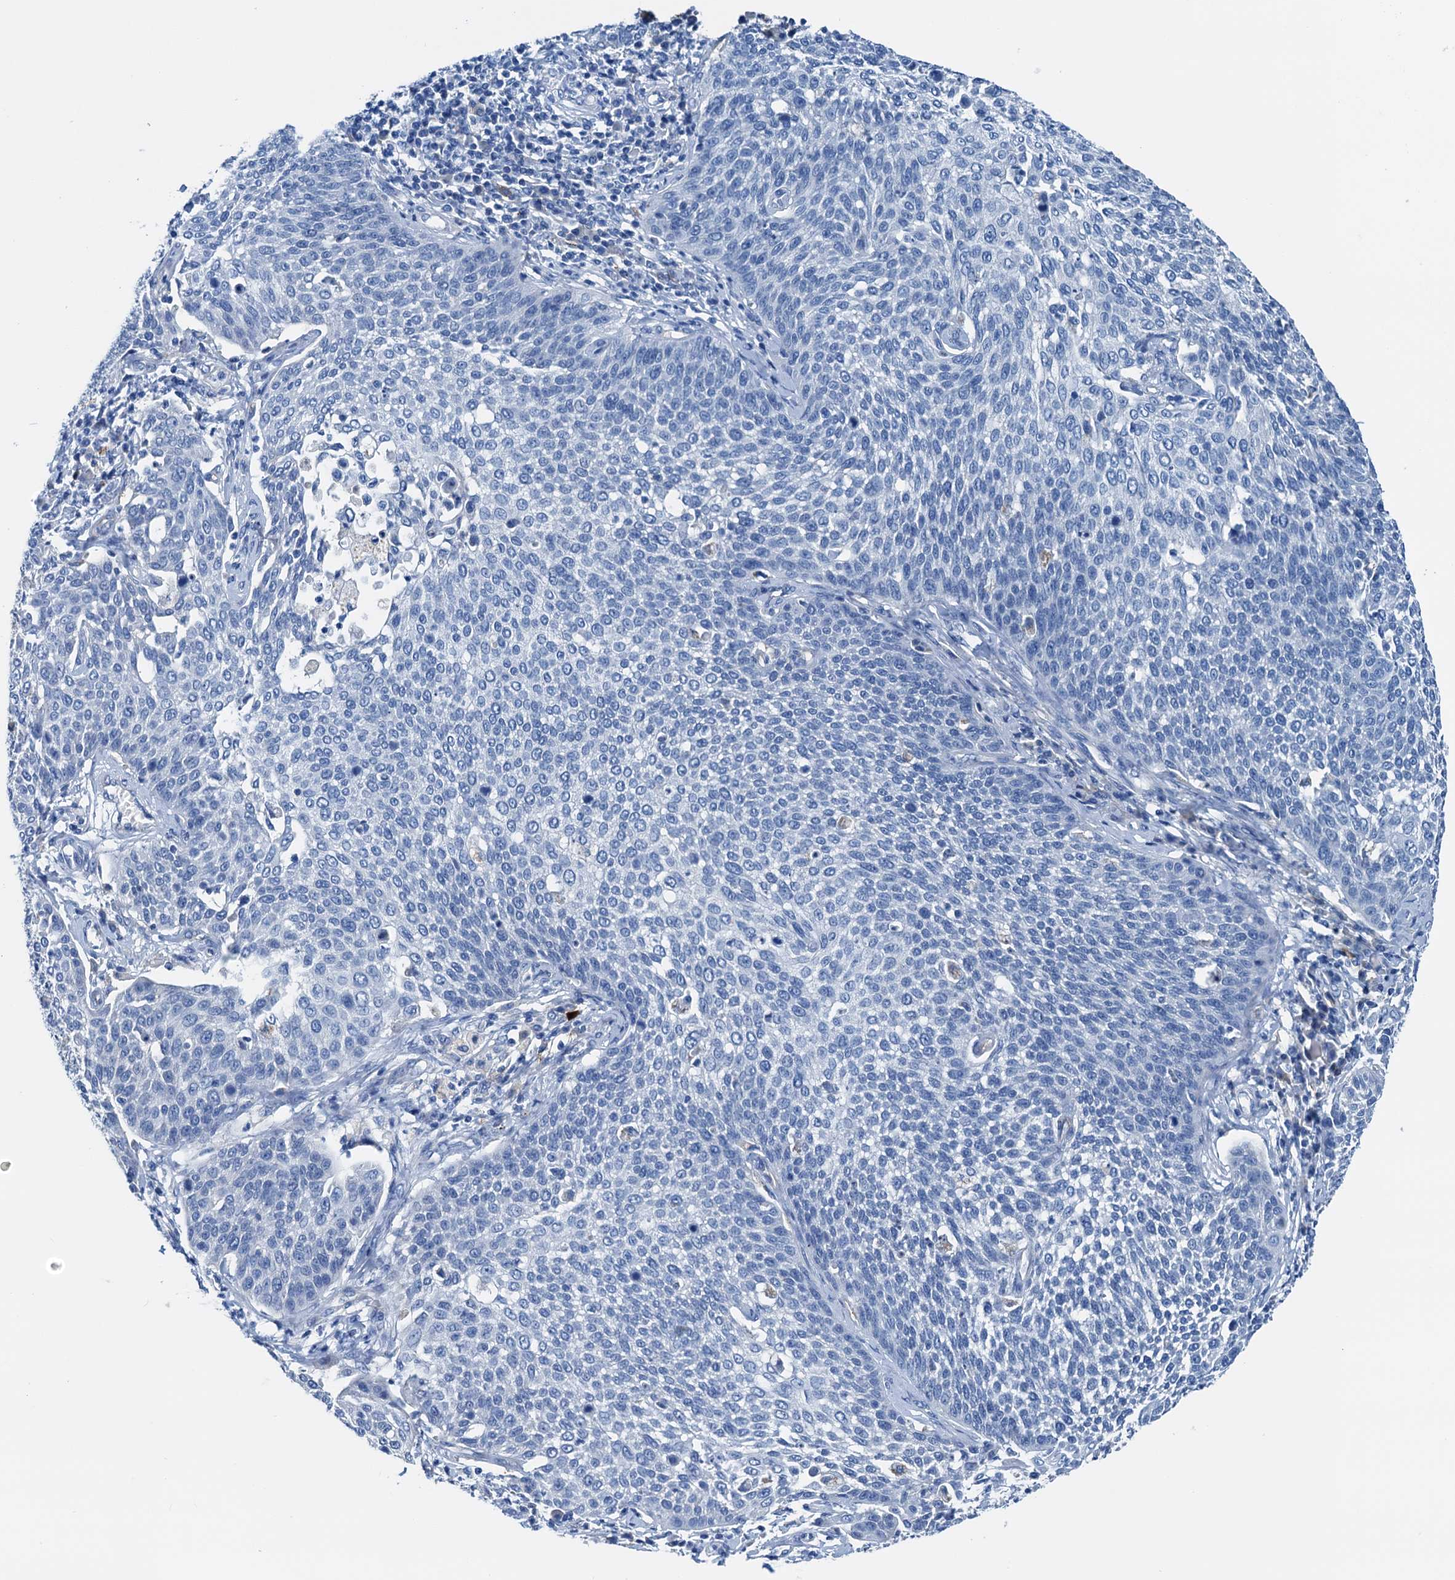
{"staining": {"intensity": "negative", "quantity": "none", "location": "none"}, "tissue": "cervical cancer", "cell_type": "Tumor cells", "image_type": "cancer", "snomed": [{"axis": "morphology", "description": "Squamous cell carcinoma, NOS"}, {"axis": "topography", "description": "Cervix"}], "caption": "IHC of cervical cancer (squamous cell carcinoma) demonstrates no positivity in tumor cells.", "gene": "C1QTNF4", "patient": {"sex": "female", "age": 34}}